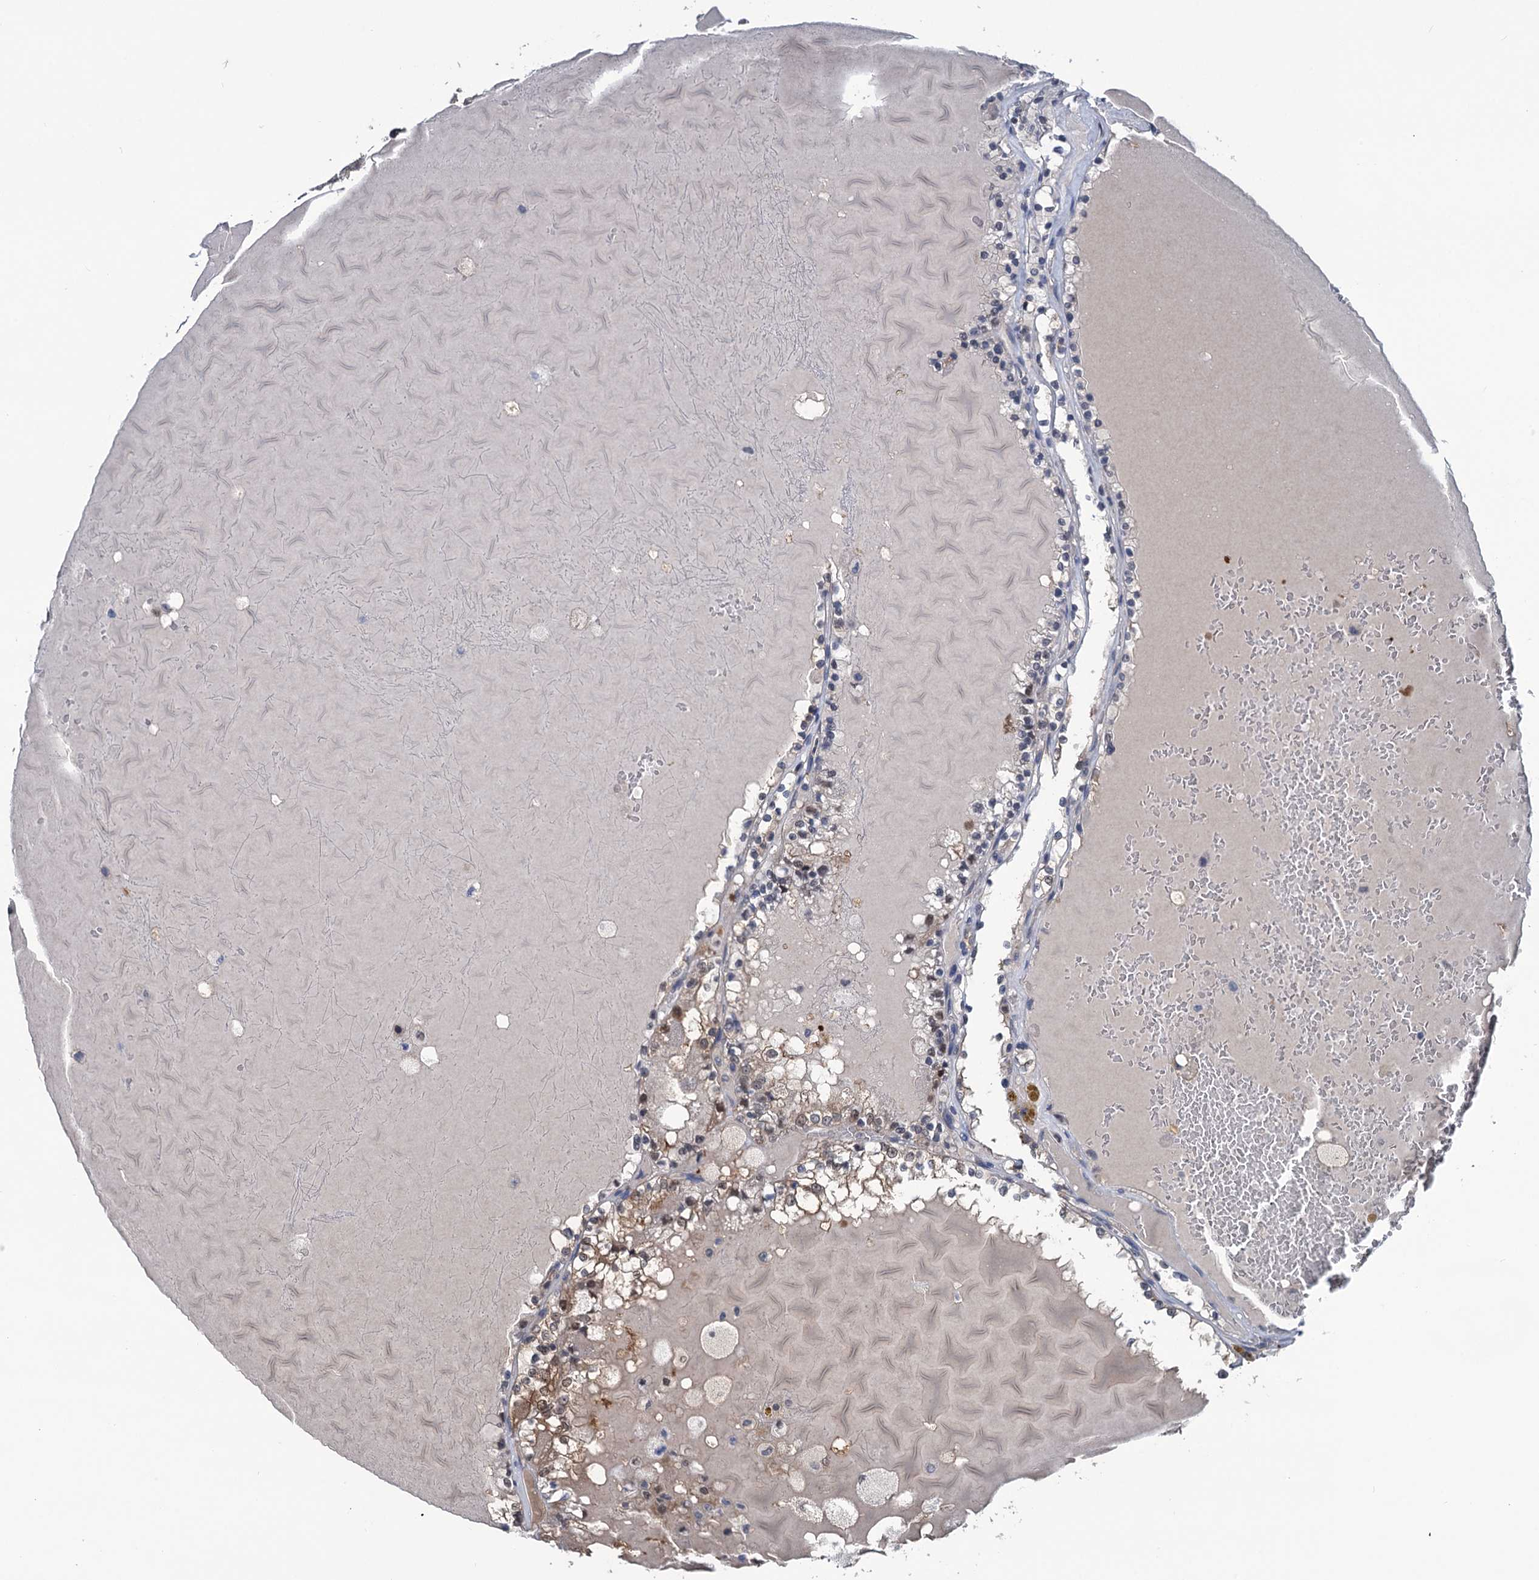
{"staining": {"intensity": "moderate", "quantity": "25%-75%", "location": "cytoplasmic/membranous,nuclear"}, "tissue": "renal cancer", "cell_type": "Tumor cells", "image_type": "cancer", "snomed": [{"axis": "morphology", "description": "Adenocarcinoma, NOS"}, {"axis": "topography", "description": "Kidney"}], "caption": "A medium amount of moderate cytoplasmic/membranous and nuclear expression is present in about 25%-75% of tumor cells in renal cancer (adenocarcinoma) tissue.", "gene": "RTKN2", "patient": {"sex": "female", "age": 56}}